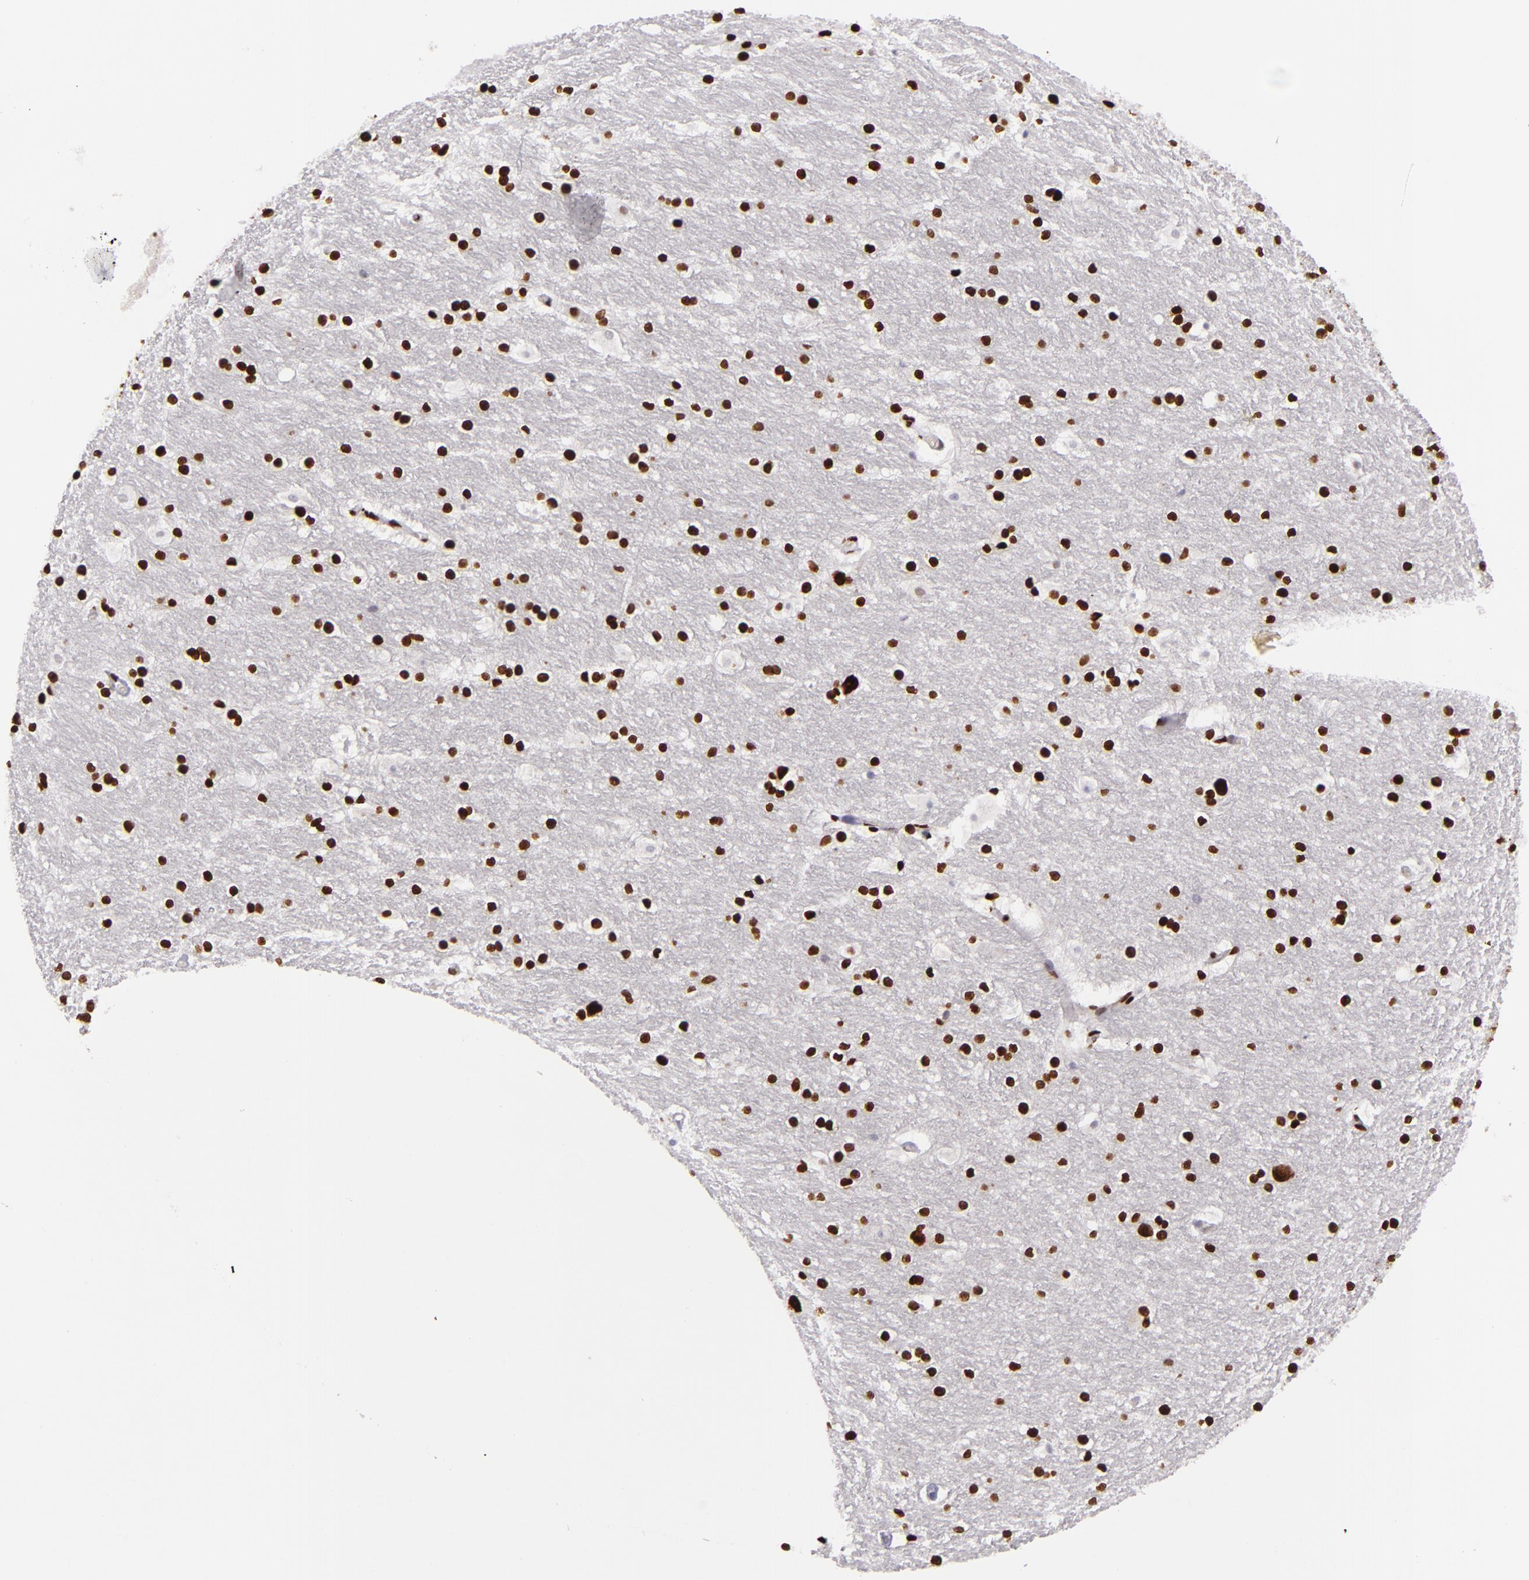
{"staining": {"intensity": "strong", "quantity": ">75%", "location": "nuclear"}, "tissue": "hippocampus", "cell_type": "Glial cells", "image_type": "normal", "snomed": [{"axis": "morphology", "description": "Normal tissue, NOS"}, {"axis": "topography", "description": "Hippocampus"}], "caption": "High-power microscopy captured an immunohistochemistry (IHC) histopathology image of normal hippocampus, revealing strong nuclear positivity in approximately >75% of glial cells. Nuclei are stained in blue.", "gene": "SAFB", "patient": {"sex": "female", "age": 19}}